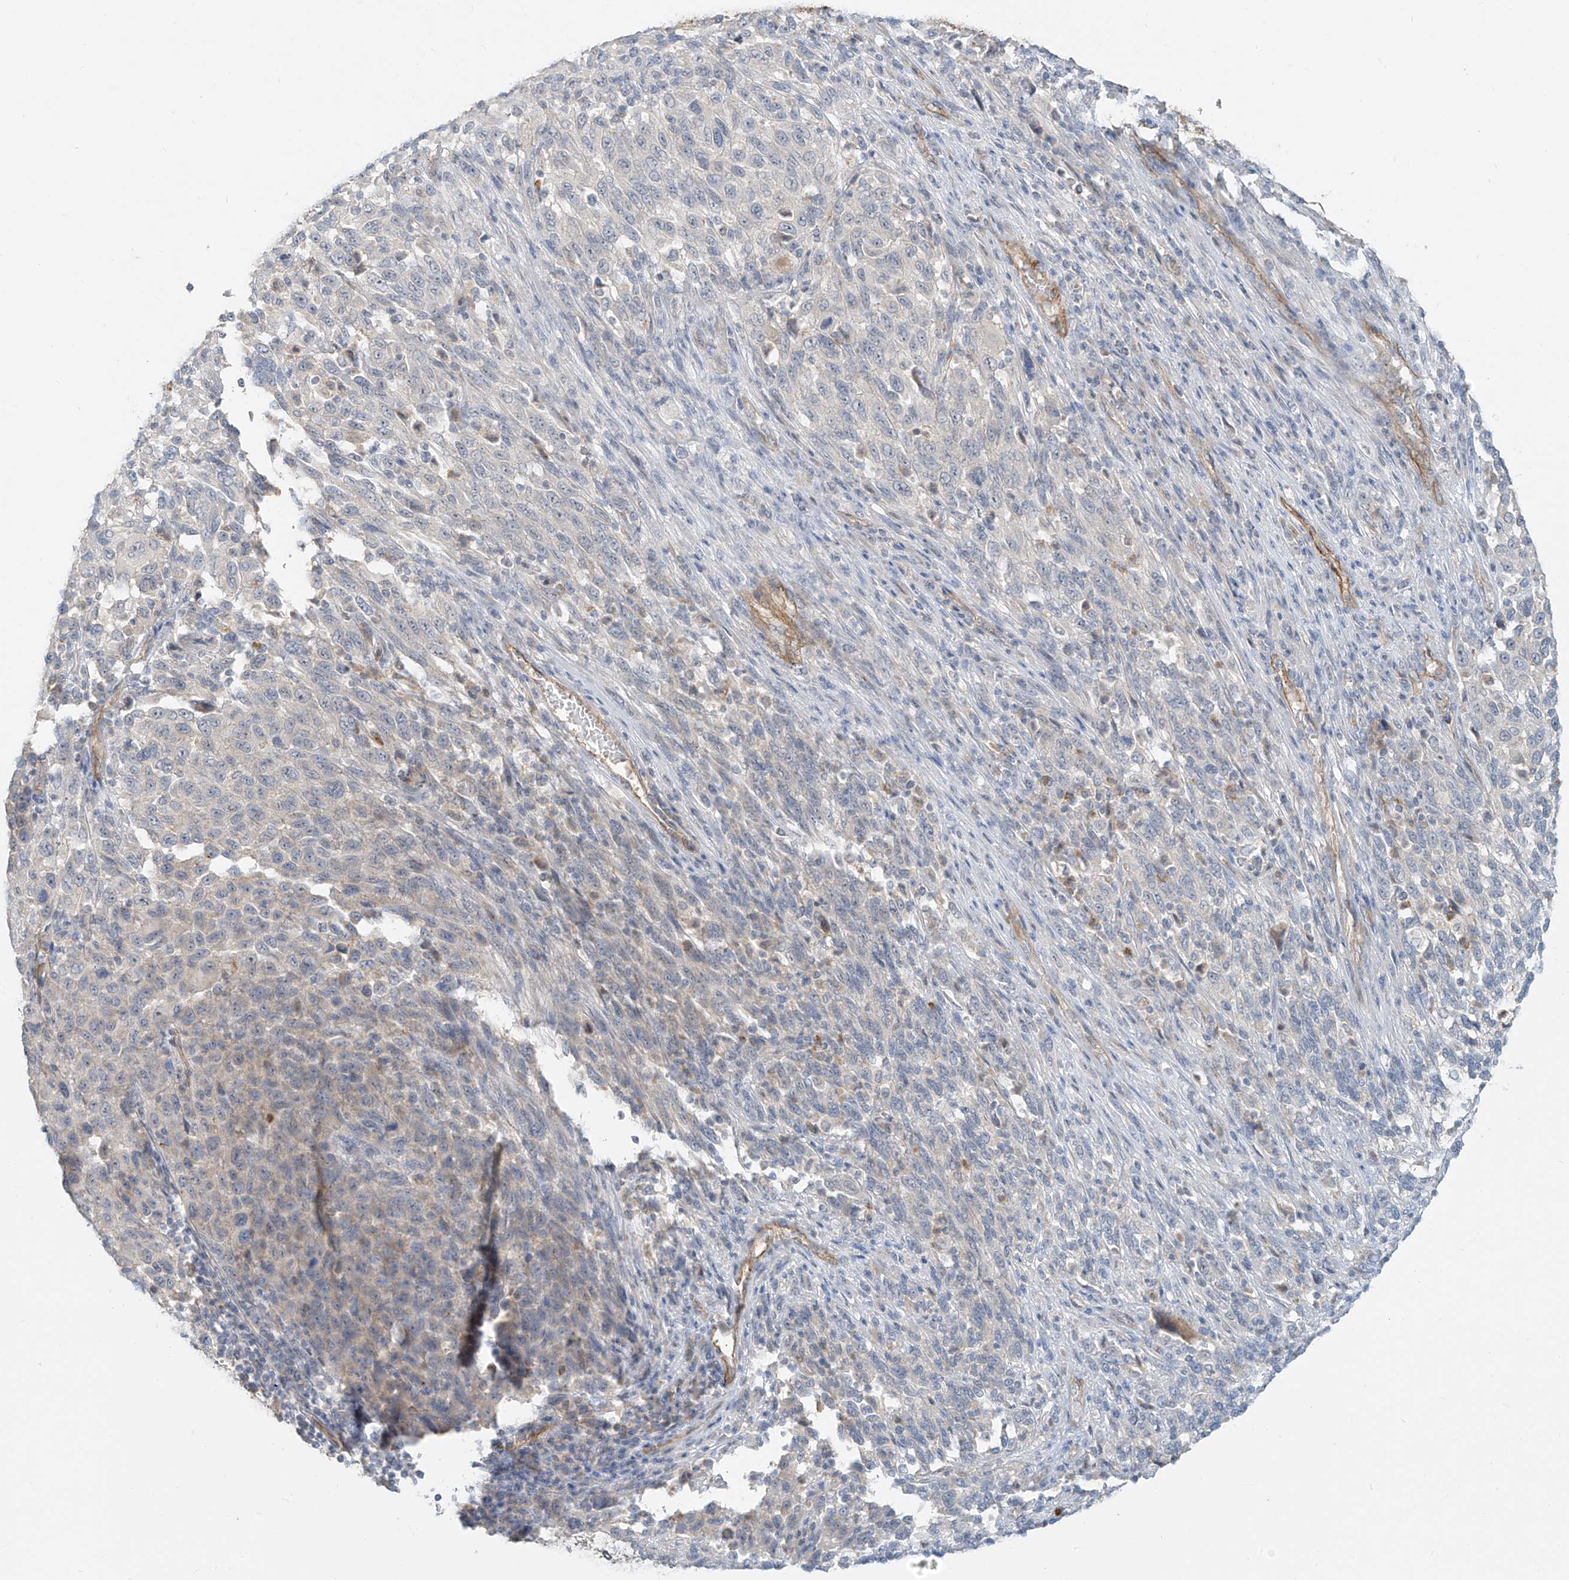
{"staining": {"intensity": "negative", "quantity": "none", "location": "none"}, "tissue": "melanoma", "cell_type": "Tumor cells", "image_type": "cancer", "snomed": [{"axis": "morphology", "description": "Malignant melanoma, Metastatic site"}, {"axis": "topography", "description": "Lymph node"}], "caption": "Human malignant melanoma (metastatic site) stained for a protein using immunohistochemistry (IHC) exhibits no staining in tumor cells.", "gene": "C2orf42", "patient": {"sex": "male", "age": 61}}